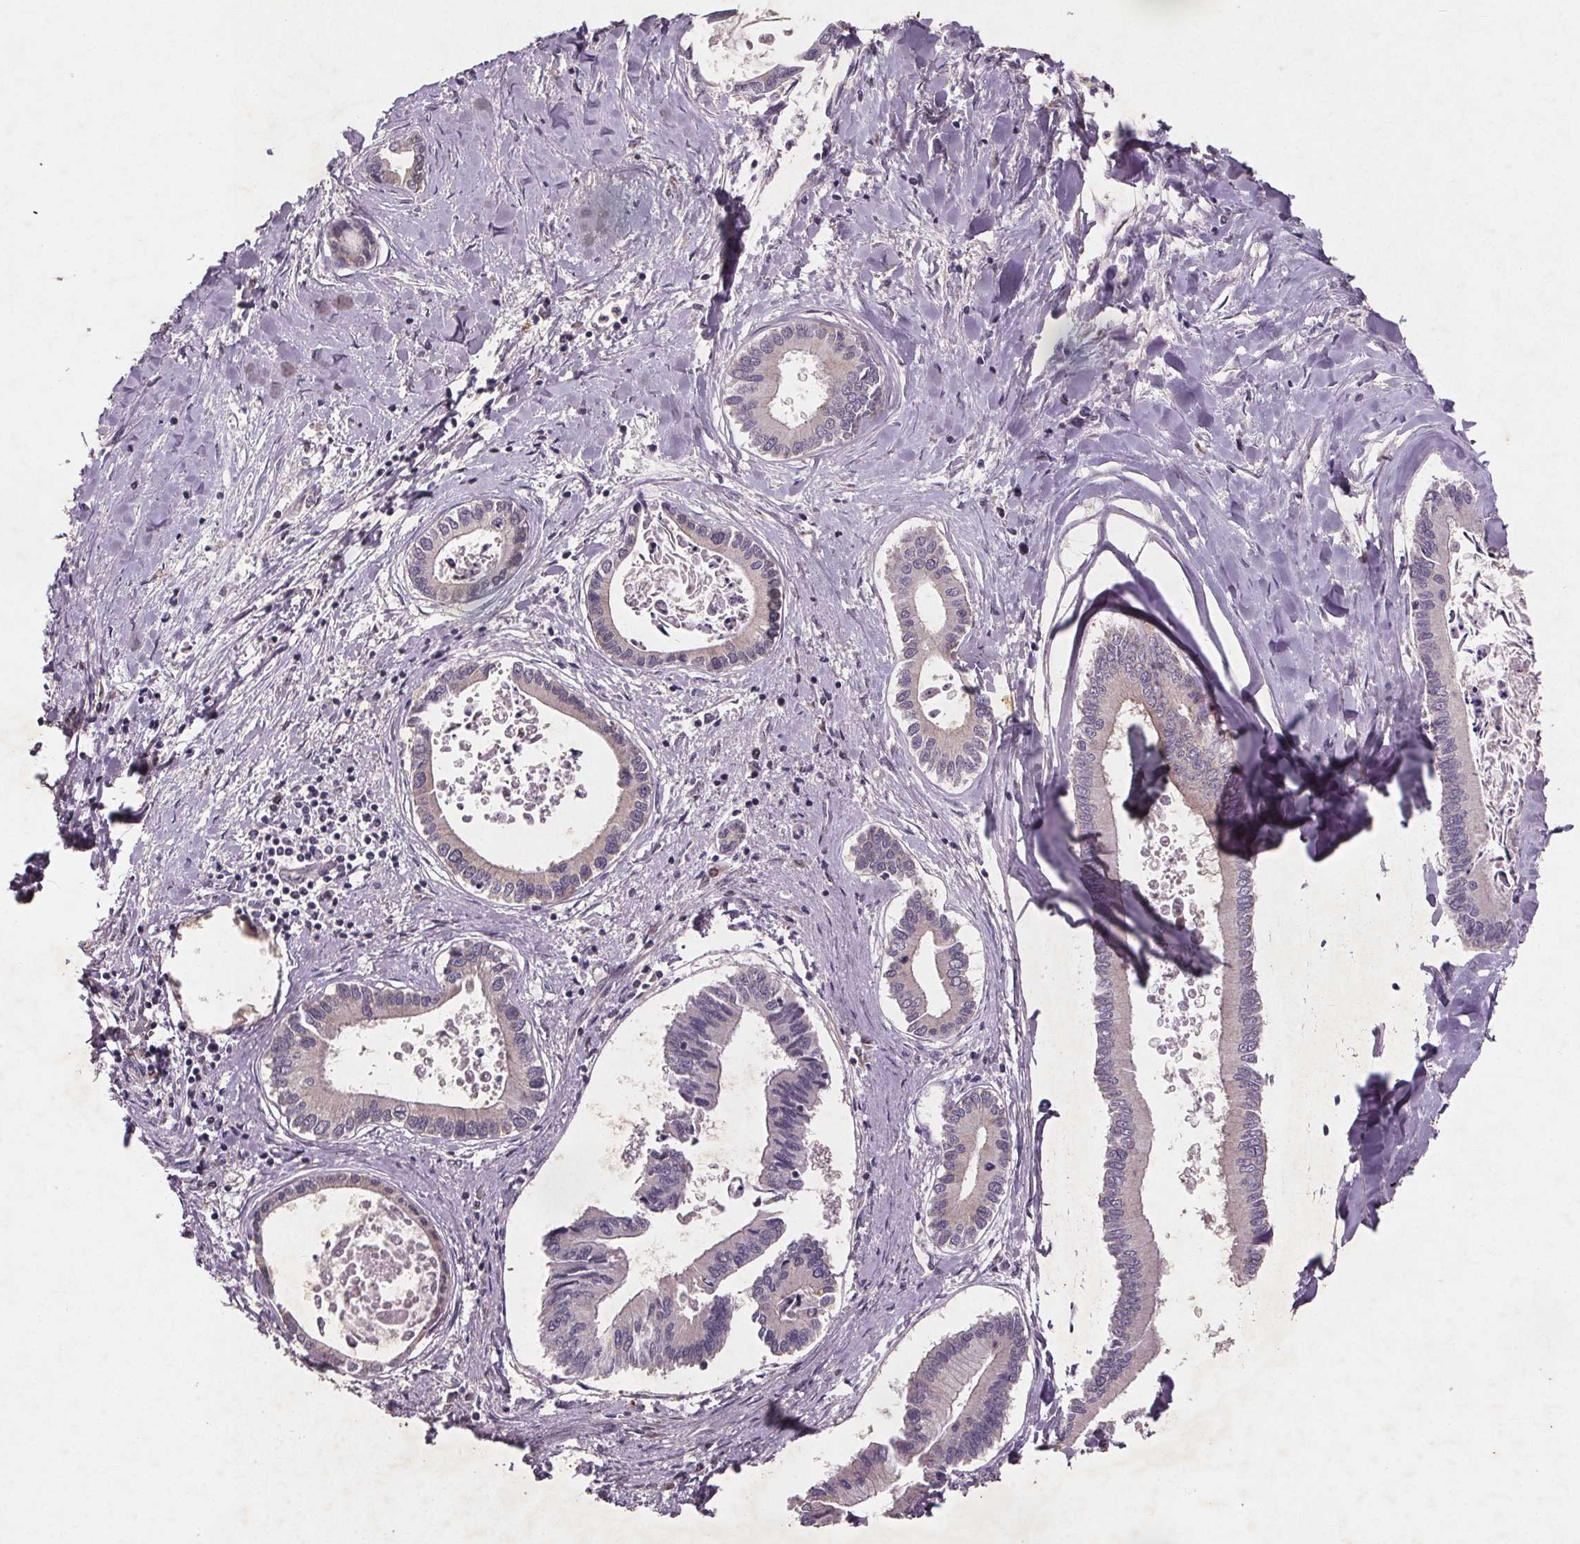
{"staining": {"intensity": "negative", "quantity": "none", "location": "none"}, "tissue": "liver cancer", "cell_type": "Tumor cells", "image_type": "cancer", "snomed": [{"axis": "morphology", "description": "Cholangiocarcinoma"}, {"axis": "topography", "description": "Liver"}], "caption": "A photomicrograph of human liver cancer (cholangiocarcinoma) is negative for staining in tumor cells.", "gene": "STRN3", "patient": {"sex": "male", "age": 66}}